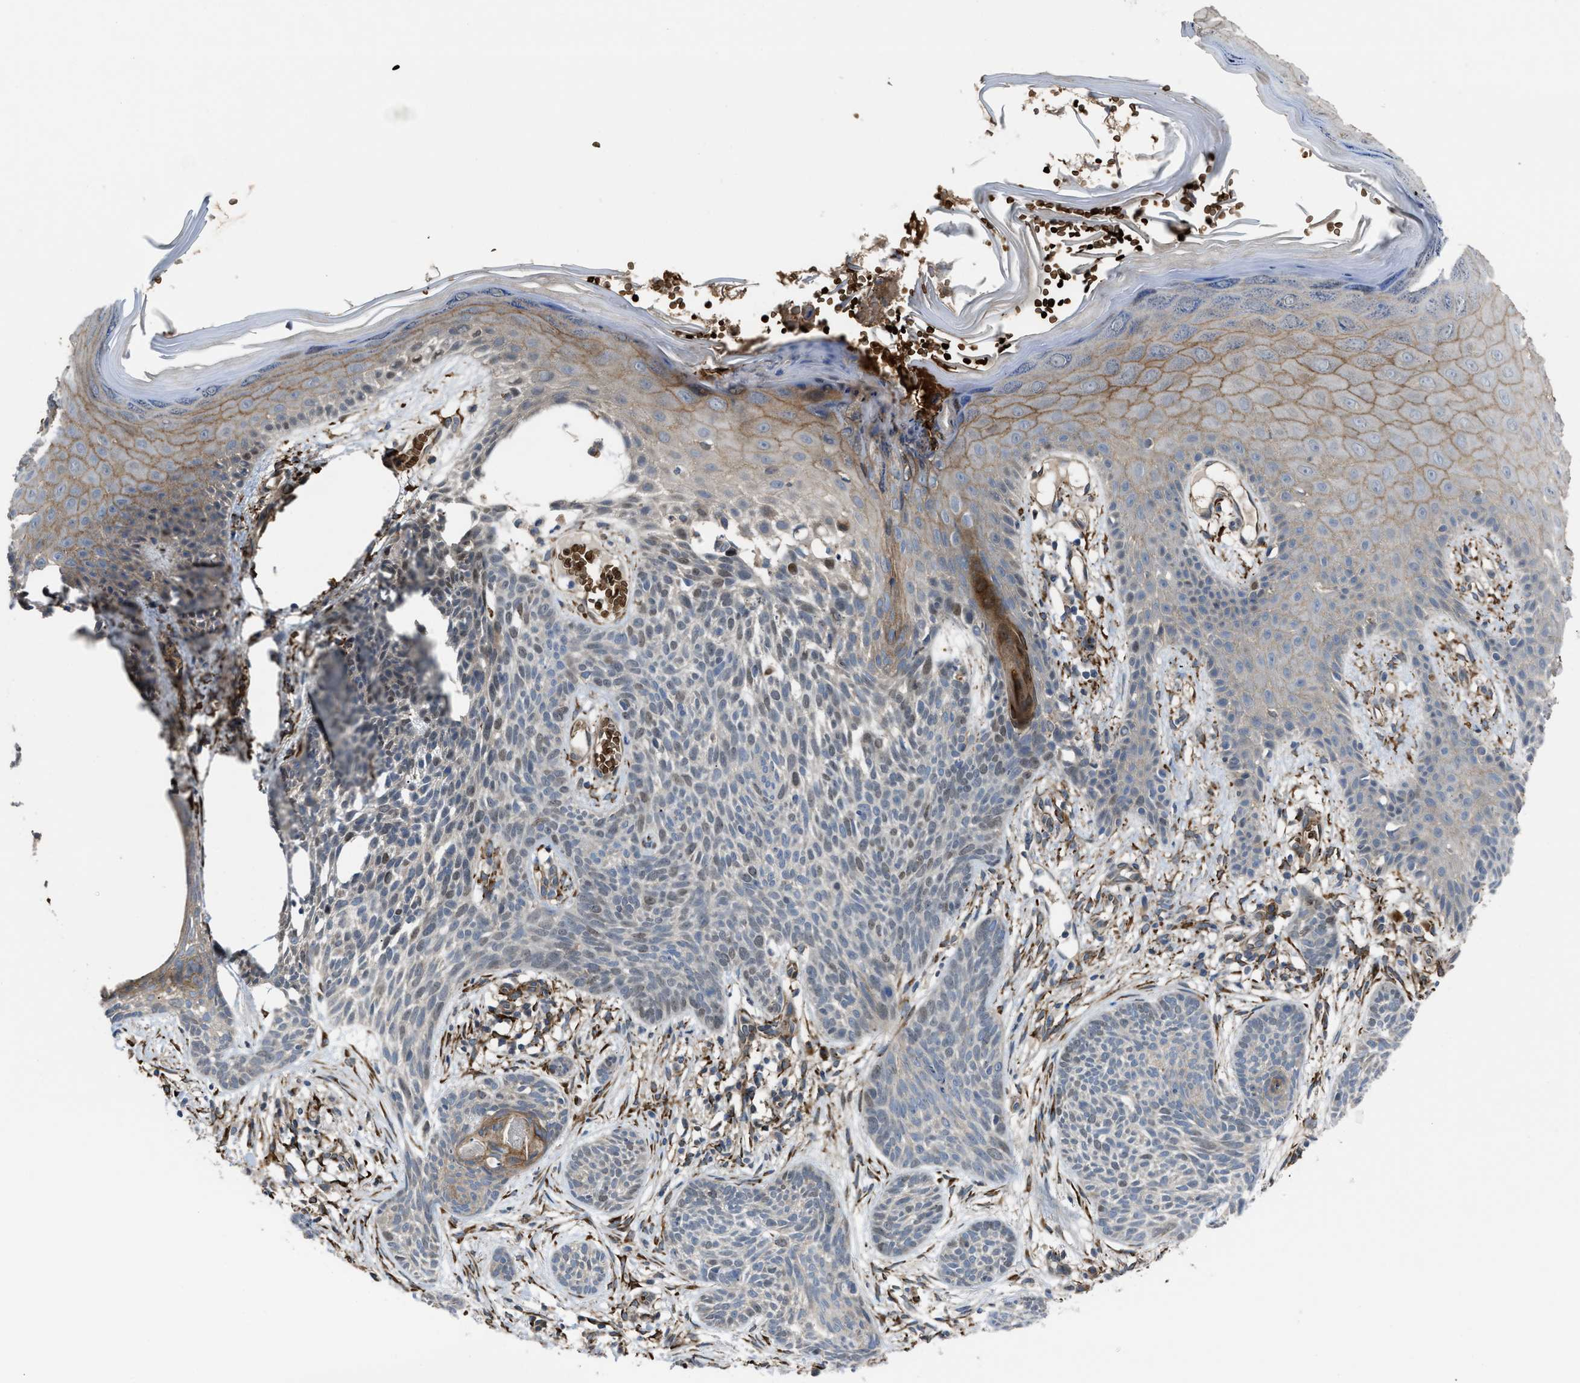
{"staining": {"intensity": "weak", "quantity": "<25%", "location": "nuclear"}, "tissue": "skin cancer", "cell_type": "Tumor cells", "image_type": "cancer", "snomed": [{"axis": "morphology", "description": "Basal cell carcinoma"}, {"axis": "topography", "description": "Skin"}], "caption": "IHC of human skin cancer shows no expression in tumor cells.", "gene": "SELENOM", "patient": {"sex": "female", "age": 59}}